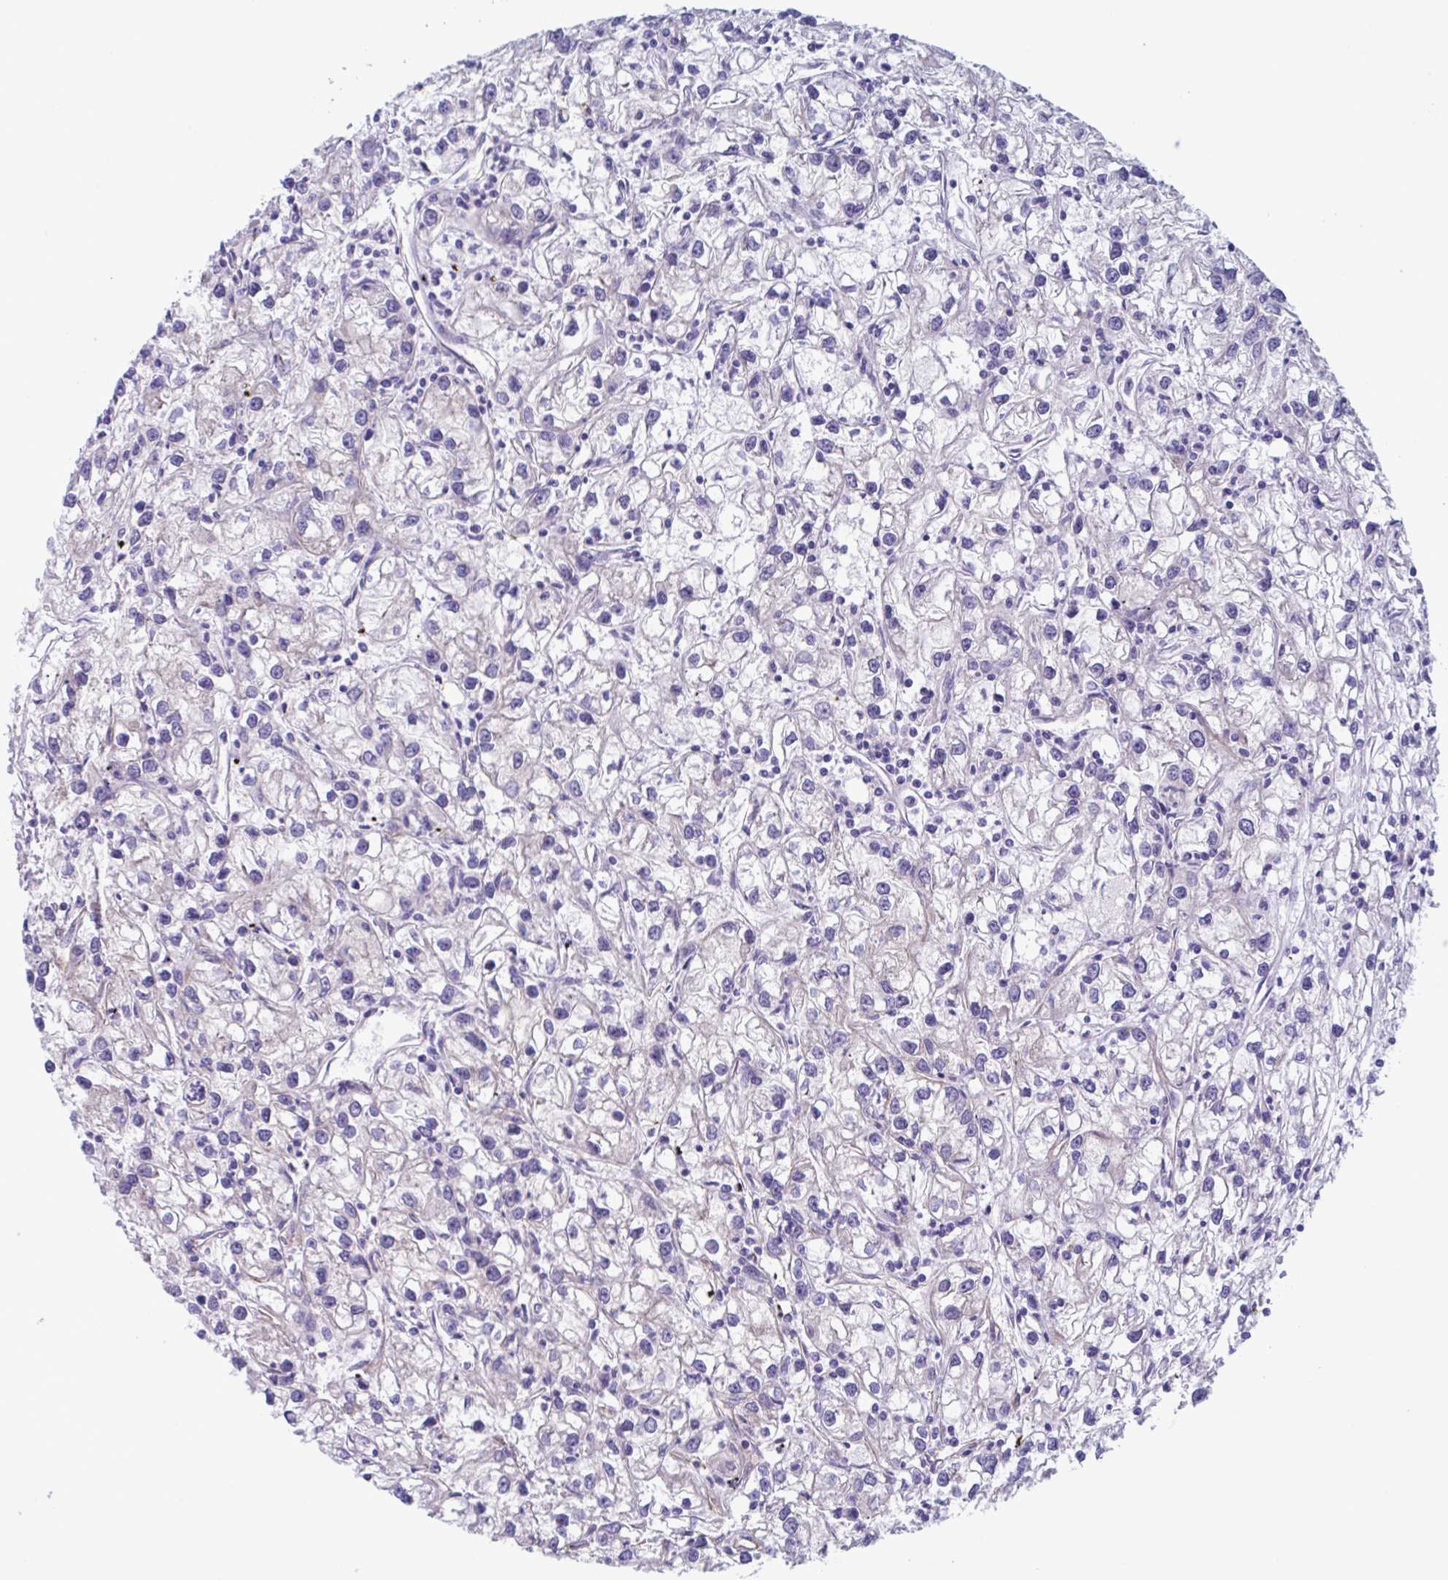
{"staining": {"intensity": "negative", "quantity": "none", "location": "none"}, "tissue": "renal cancer", "cell_type": "Tumor cells", "image_type": "cancer", "snomed": [{"axis": "morphology", "description": "Adenocarcinoma, NOS"}, {"axis": "topography", "description": "Kidney"}], "caption": "A high-resolution histopathology image shows immunohistochemistry staining of renal adenocarcinoma, which exhibits no significant expression in tumor cells. (DAB (3,3'-diaminobenzidine) immunohistochemistry (IHC) visualized using brightfield microscopy, high magnification).", "gene": "LPIN3", "patient": {"sex": "female", "age": 59}}